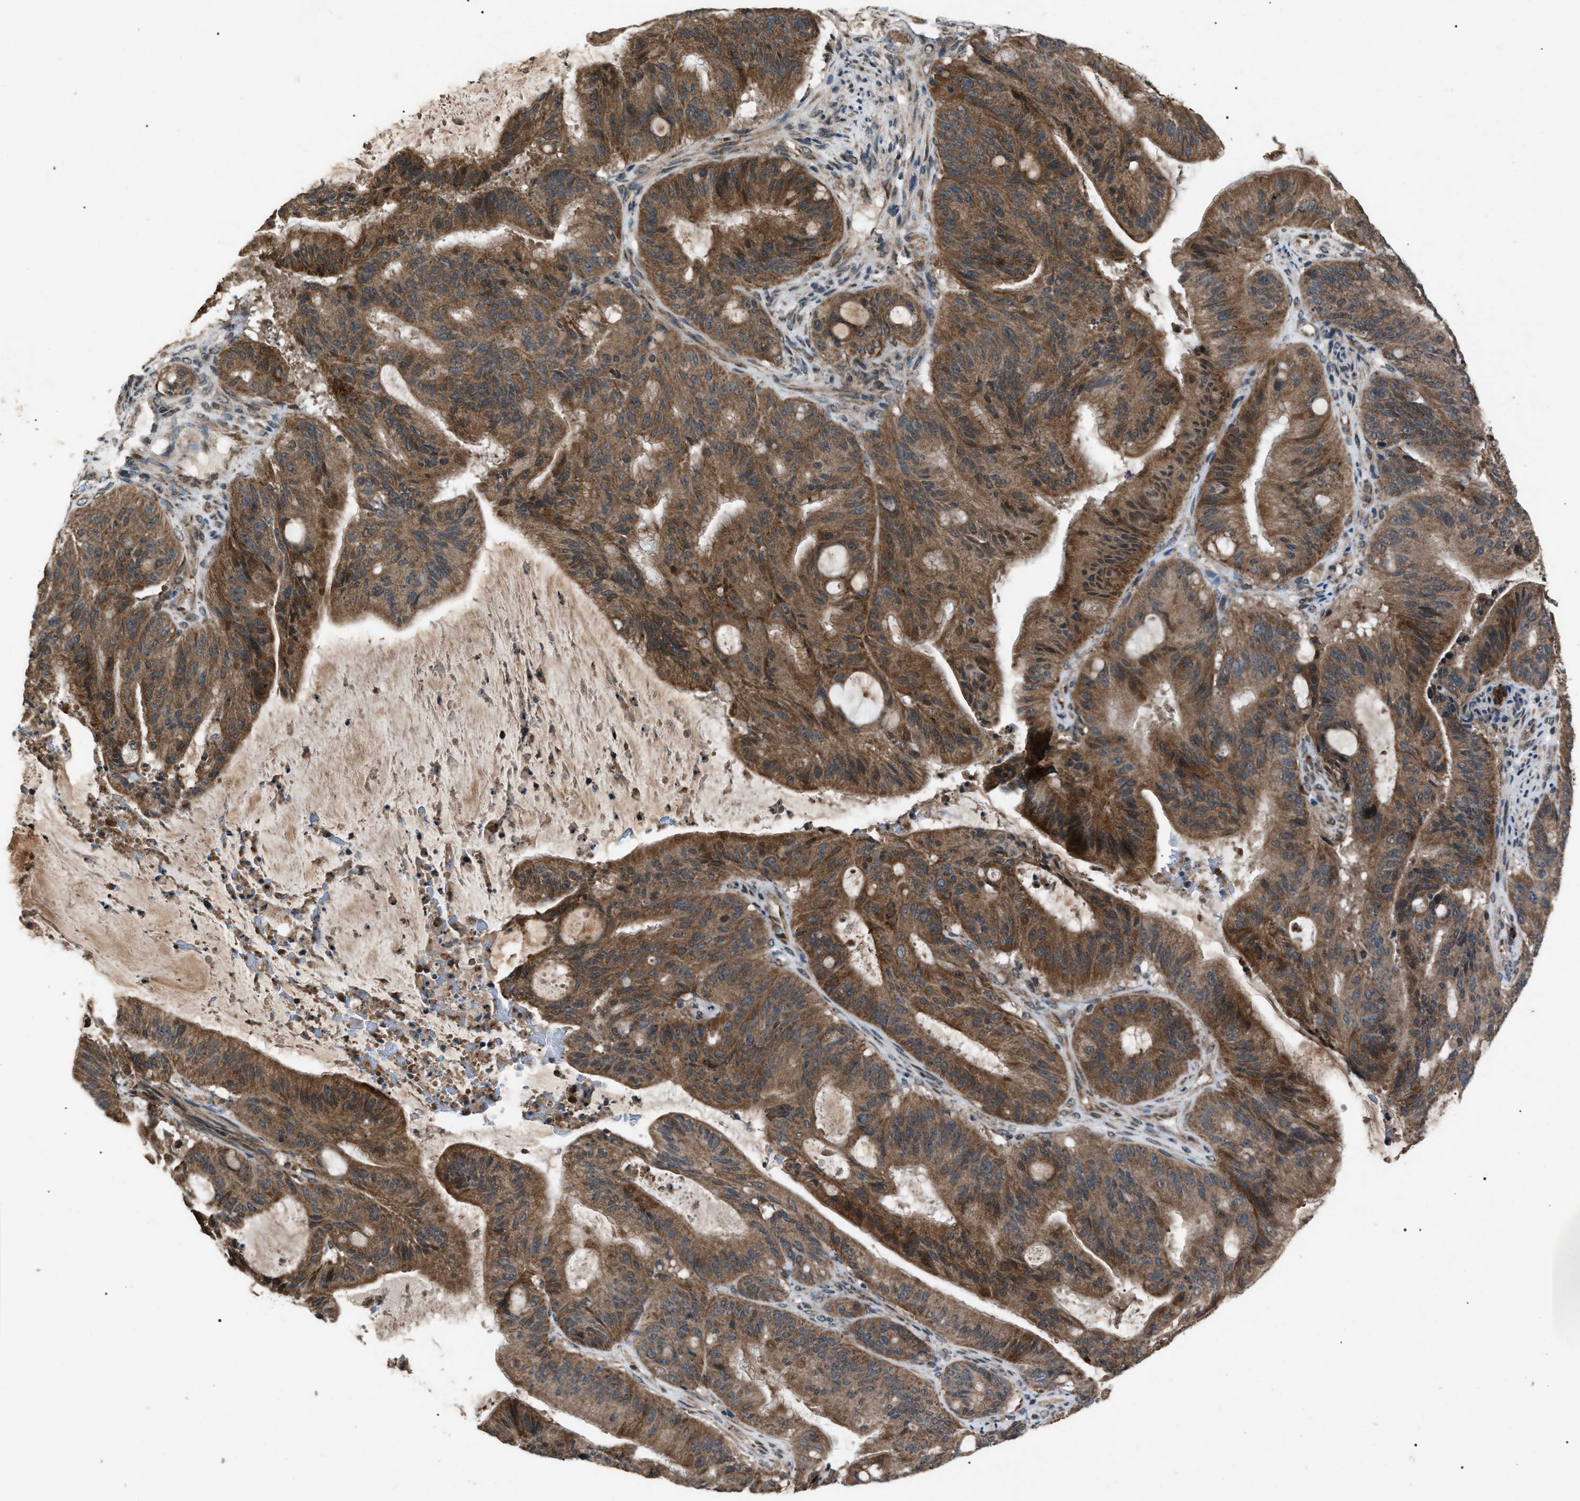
{"staining": {"intensity": "strong", "quantity": ">75%", "location": "cytoplasmic/membranous"}, "tissue": "liver cancer", "cell_type": "Tumor cells", "image_type": "cancer", "snomed": [{"axis": "morphology", "description": "Normal tissue, NOS"}, {"axis": "morphology", "description": "Cholangiocarcinoma"}, {"axis": "topography", "description": "Liver"}, {"axis": "topography", "description": "Peripheral nerve tissue"}], "caption": "DAB (3,3'-diaminobenzidine) immunohistochemical staining of human liver cancer reveals strong cytoplasmic/membranous protein positivity in about >75% of tumor cells.", "gene": "ZFAND2A", "patient": {"sex": "female", "age": 73}}